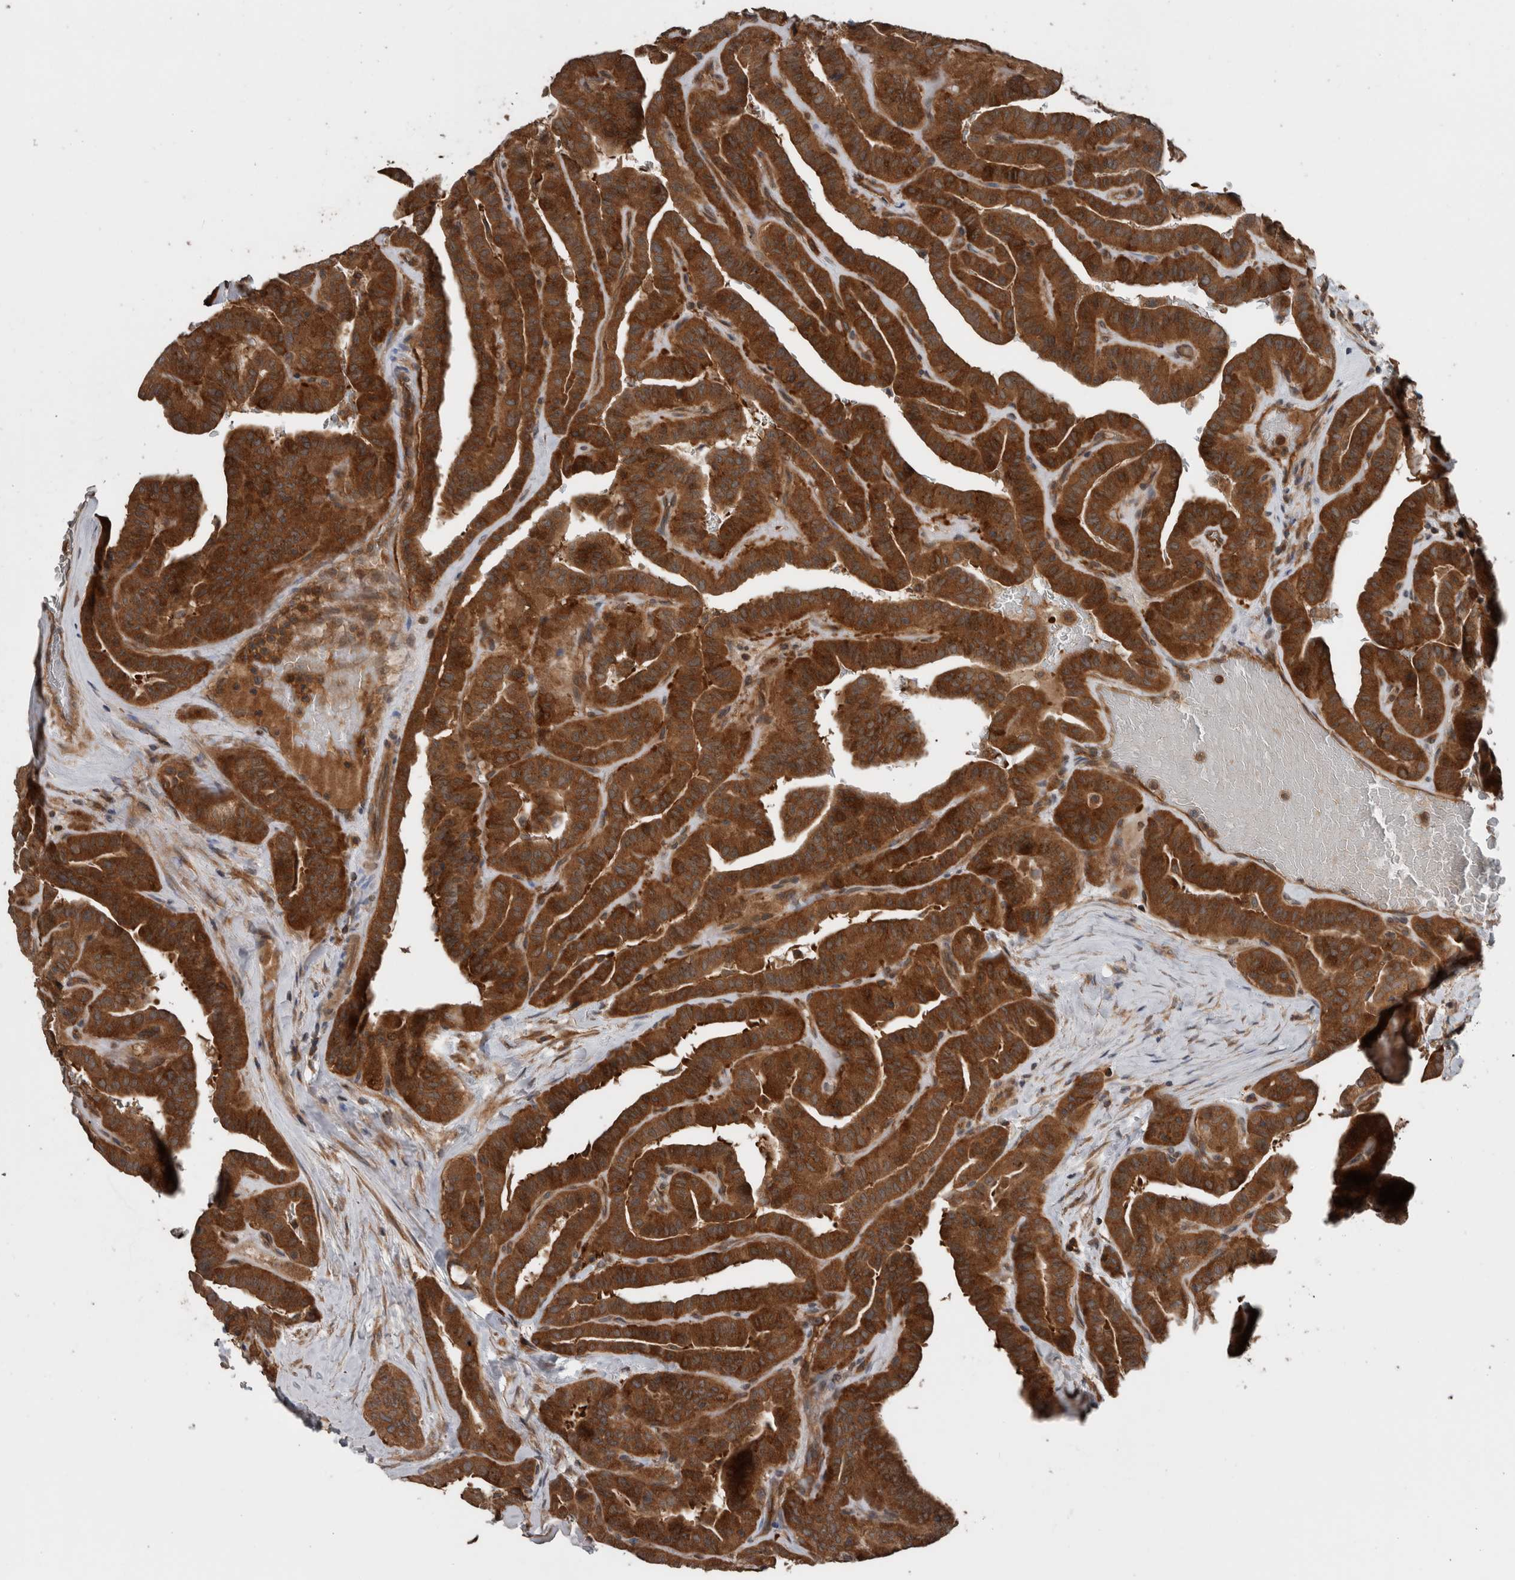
{"staining": {"intensity": "strong", "quantity": ">75%", "location": "cytoplasmic/membranous"}, "tissue": "thyroid cancer", "cell_type": "Tumor cells", "image_type": "cancer", "snomed": [{"axis": "morphology", "description": "Papillary adenocarcinoma, NOS"}, {"axis": "topography", "description": "Thyroid gland"}], "caption": "Papillary adenocarcinoma (thyroid) tissue shows strong cytoplasmic/membranous positivity in about >75% of tumor cells, visualized by immunohistochemistry.", "gene": "RIOK3", "patient": {"sex": "male", "age": 77}}